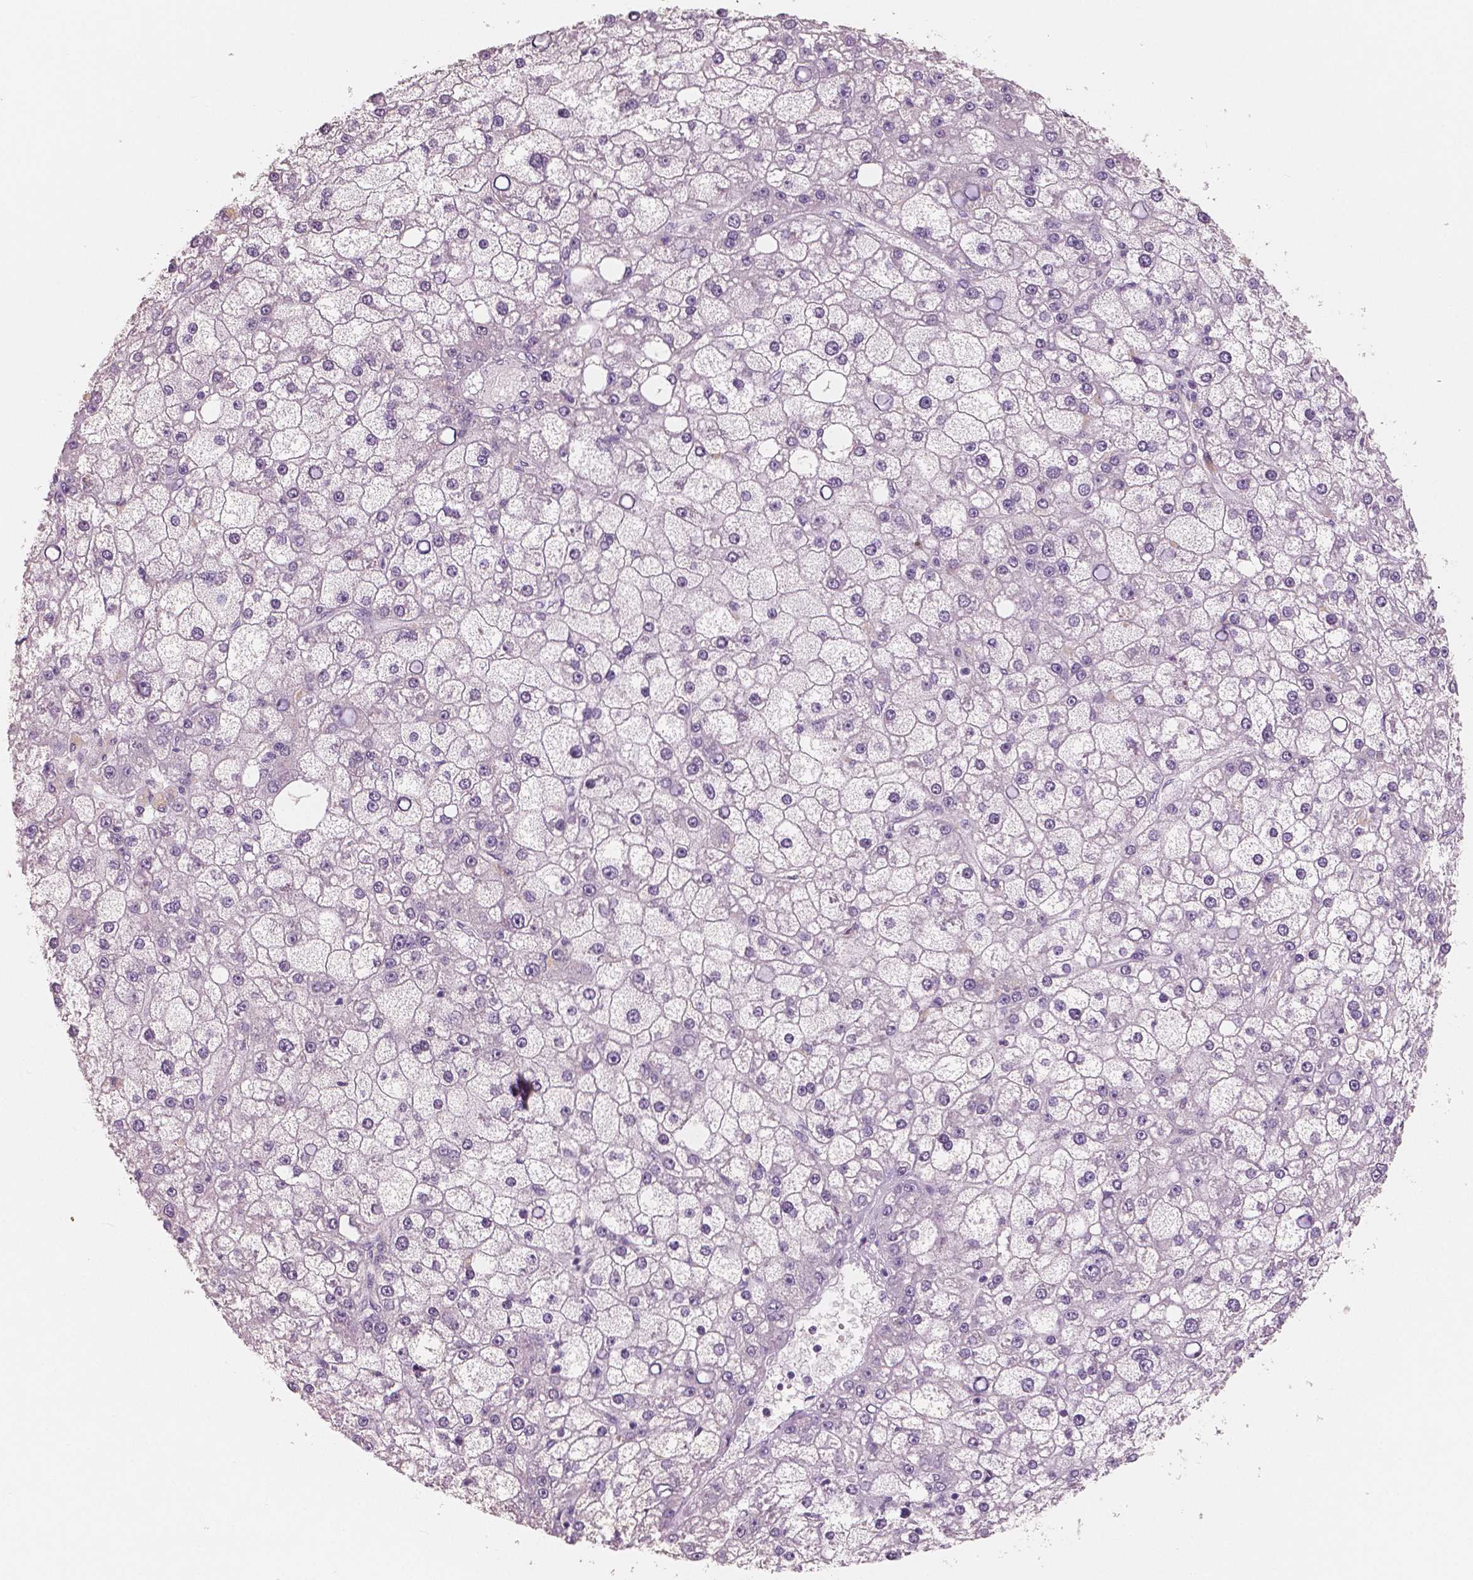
{"staining": {"intensity": "negative", "quantity": "none", "location": "none"}, "tissue": "liver cancer", "cell_type": "Tumor cells", "image_type": "cancer", "snomed": [{"axis": "morphology", "description": "Carcinoma, Hepatocellular, NOS"}, {"axis": "topography", "description": "Liver"}], "caption": "The immunohistochemistry image has no significant staining in tumor cells of liver cancer tissue. Nuclei are stained in blue.", "gene": "NECAB1", "patient": {"sex": "male", "age": 67}}